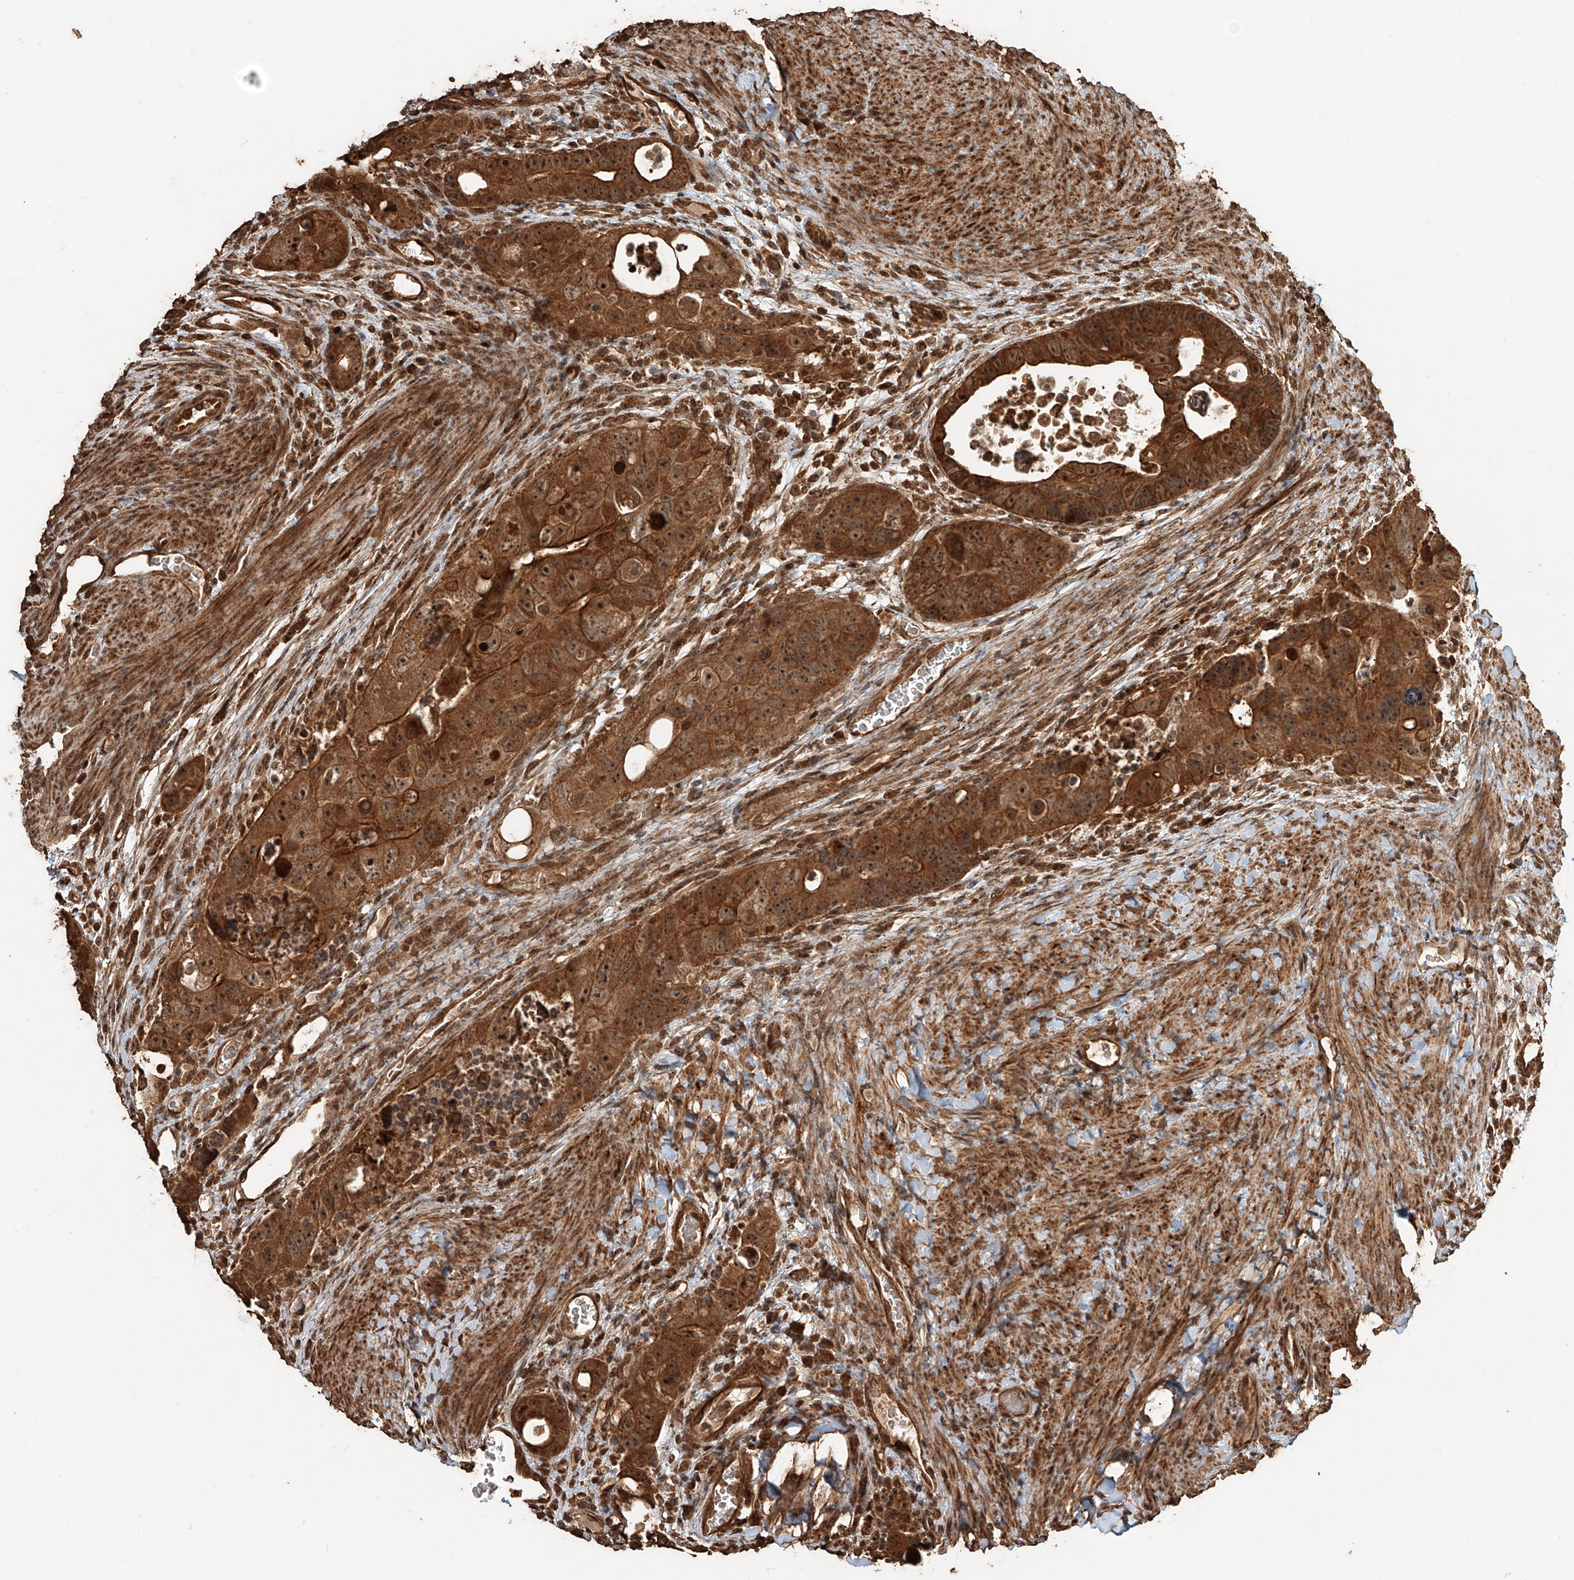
{"staining": {"intensity": "strong", "quantity": ">75%", "location": "cytoplasmic/membranous,nuclear"}, "tissue": "colorectal cancer", "cell_type": "Tumor cells", "image_type": "cancer", "snomed": [{"axis": "morphology", "description": "Adenocarcinoma, NOS"}, {"axis": "topography", "description": "Rectum"}], "caption": "A high amount of strong cytoplasmic/membranous and nuclear staining is appreciated in about >75% of tumor cells in colorectal cancer (adenocarcinoma) tissue. The protein is stained brown, and the nuclei are stained in blue (DAB (3,3'-diaminobenzidine) IHC with brightfield microscopy, high magnification).", "gene": "ZNF660", "patient": {"sex": "male", "age": 59}}